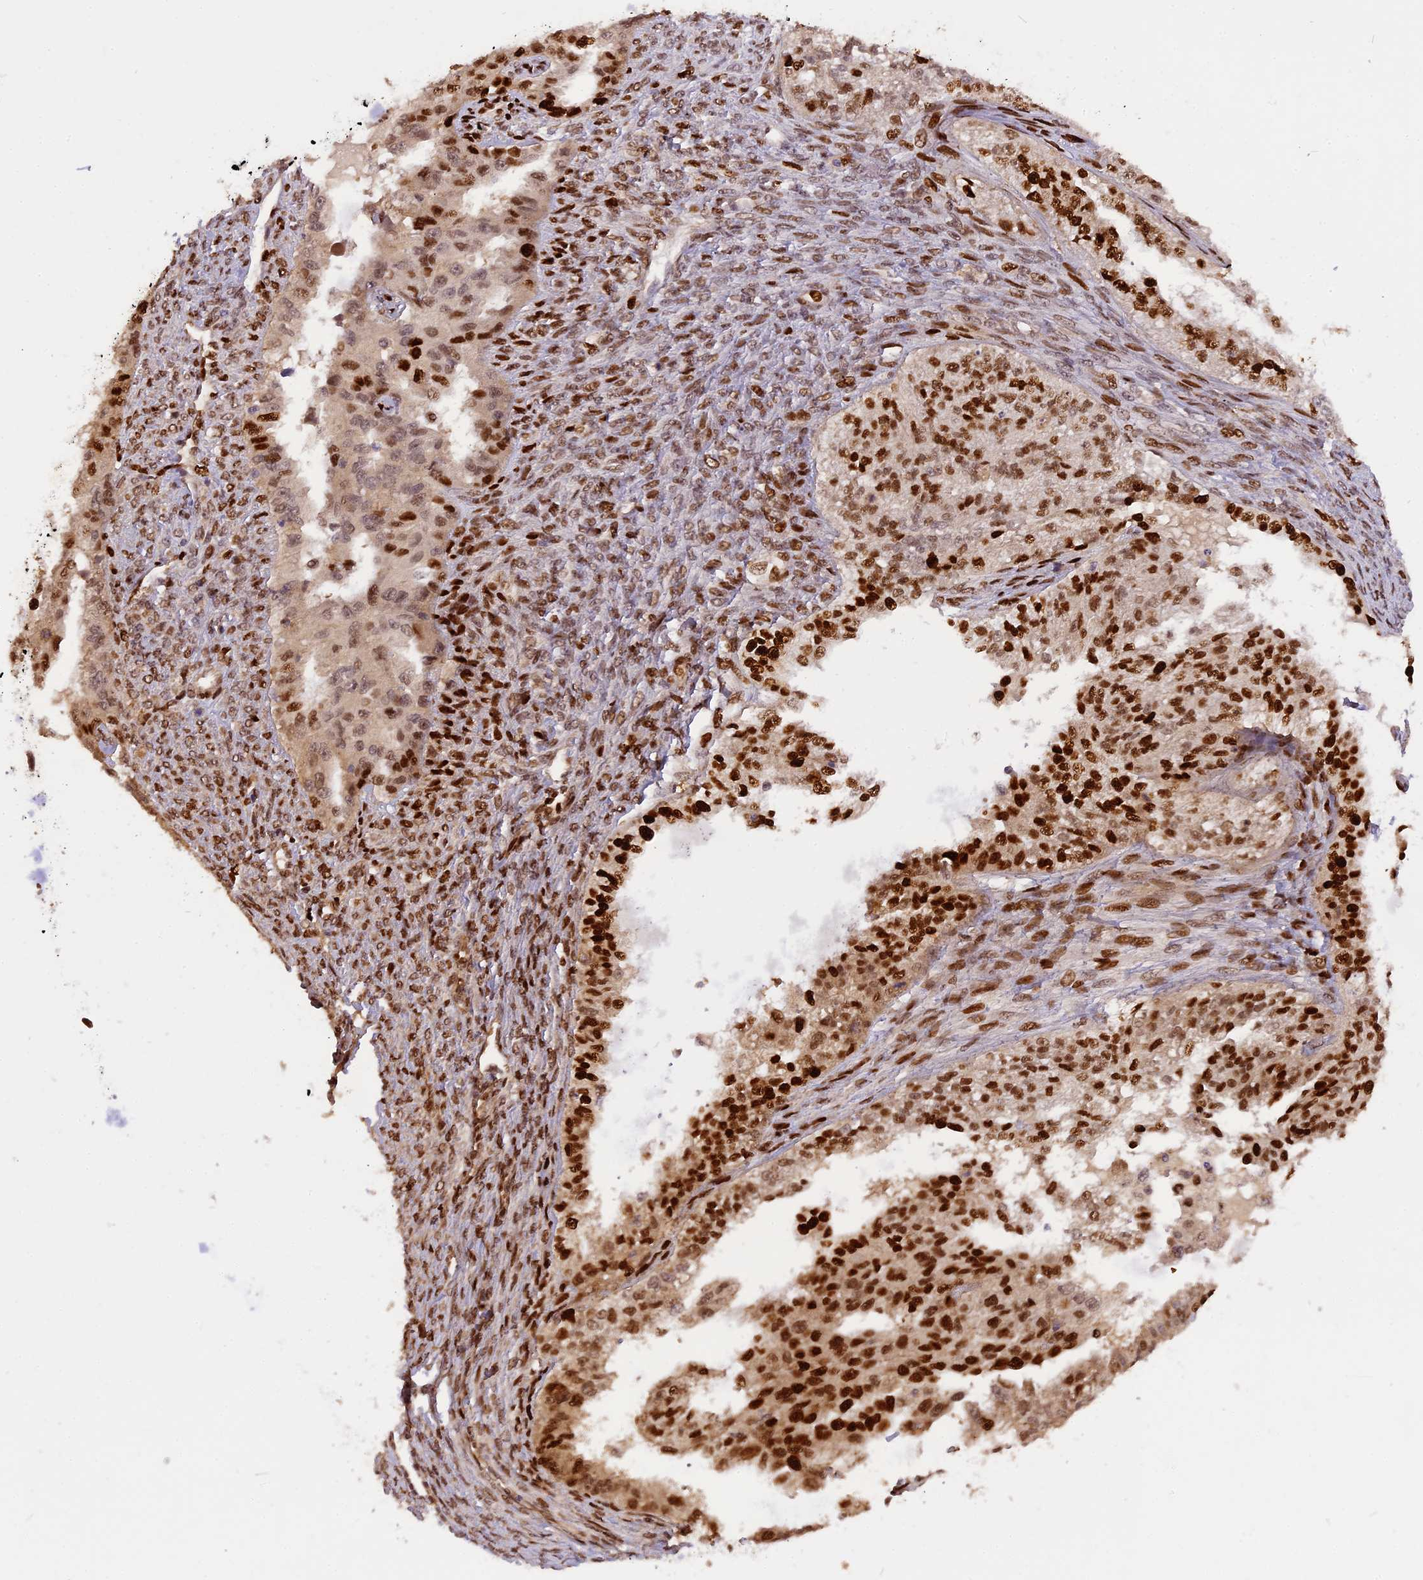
{"staining": {"intensity": "strong", "quantity": ">75%", "location": "nuclear"}, "tissue": "ovarian cancer", "cell_type": "Tumor cells", "image_type": "cancer", "snomed": [{"axis": "morphology", "description": "Cystadenocarcinoma, serous, NOS"}, {"axis": "topography", "description": "Ovary"}], "caption": "Immunohistochemical staining of human ovarian serous cystadenocarcinoma shows high levels of strong nuclear protein expression in about >75% of tumor cells.", "gene": "MICALL1", "patient": {"sex": "female", "age": 58}}